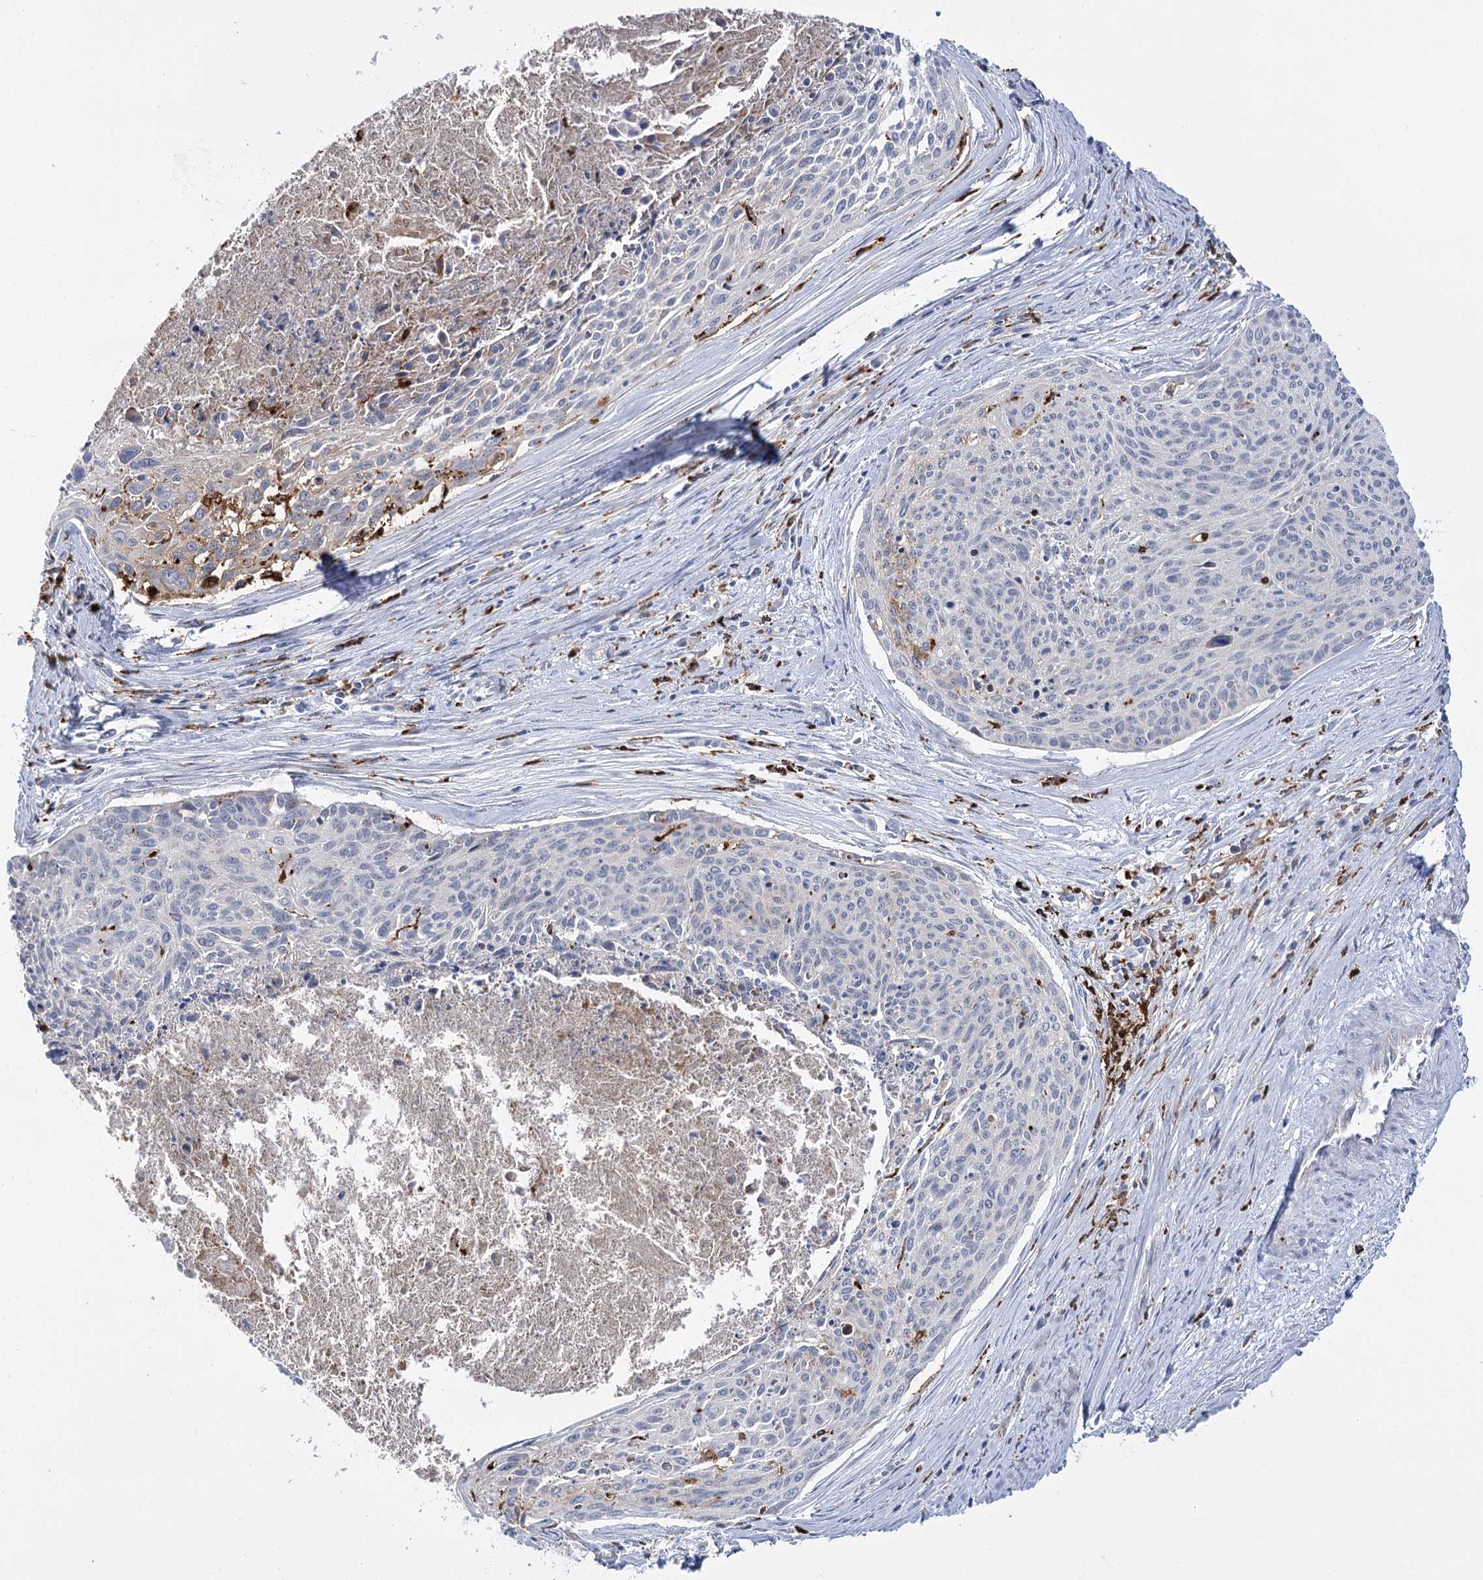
{"staining": {"intensity": "negative", "quantity": "none", "location": "none"}, "tissue": "cervical cancer", "cell_type": "Tumor cells", "image_type": "cancer", "snomed": [{"axis": "morphology", "description": "Squamous cell carcinoma, NOS"}, {"axis": "topography", "description": "Cervix"}], "caption": "There is no significant staining in tumor cells of squamous cell carcinoma (cervical).", "gene": "PIWIL4", "patient": {"sex": "female", "age": 55}}